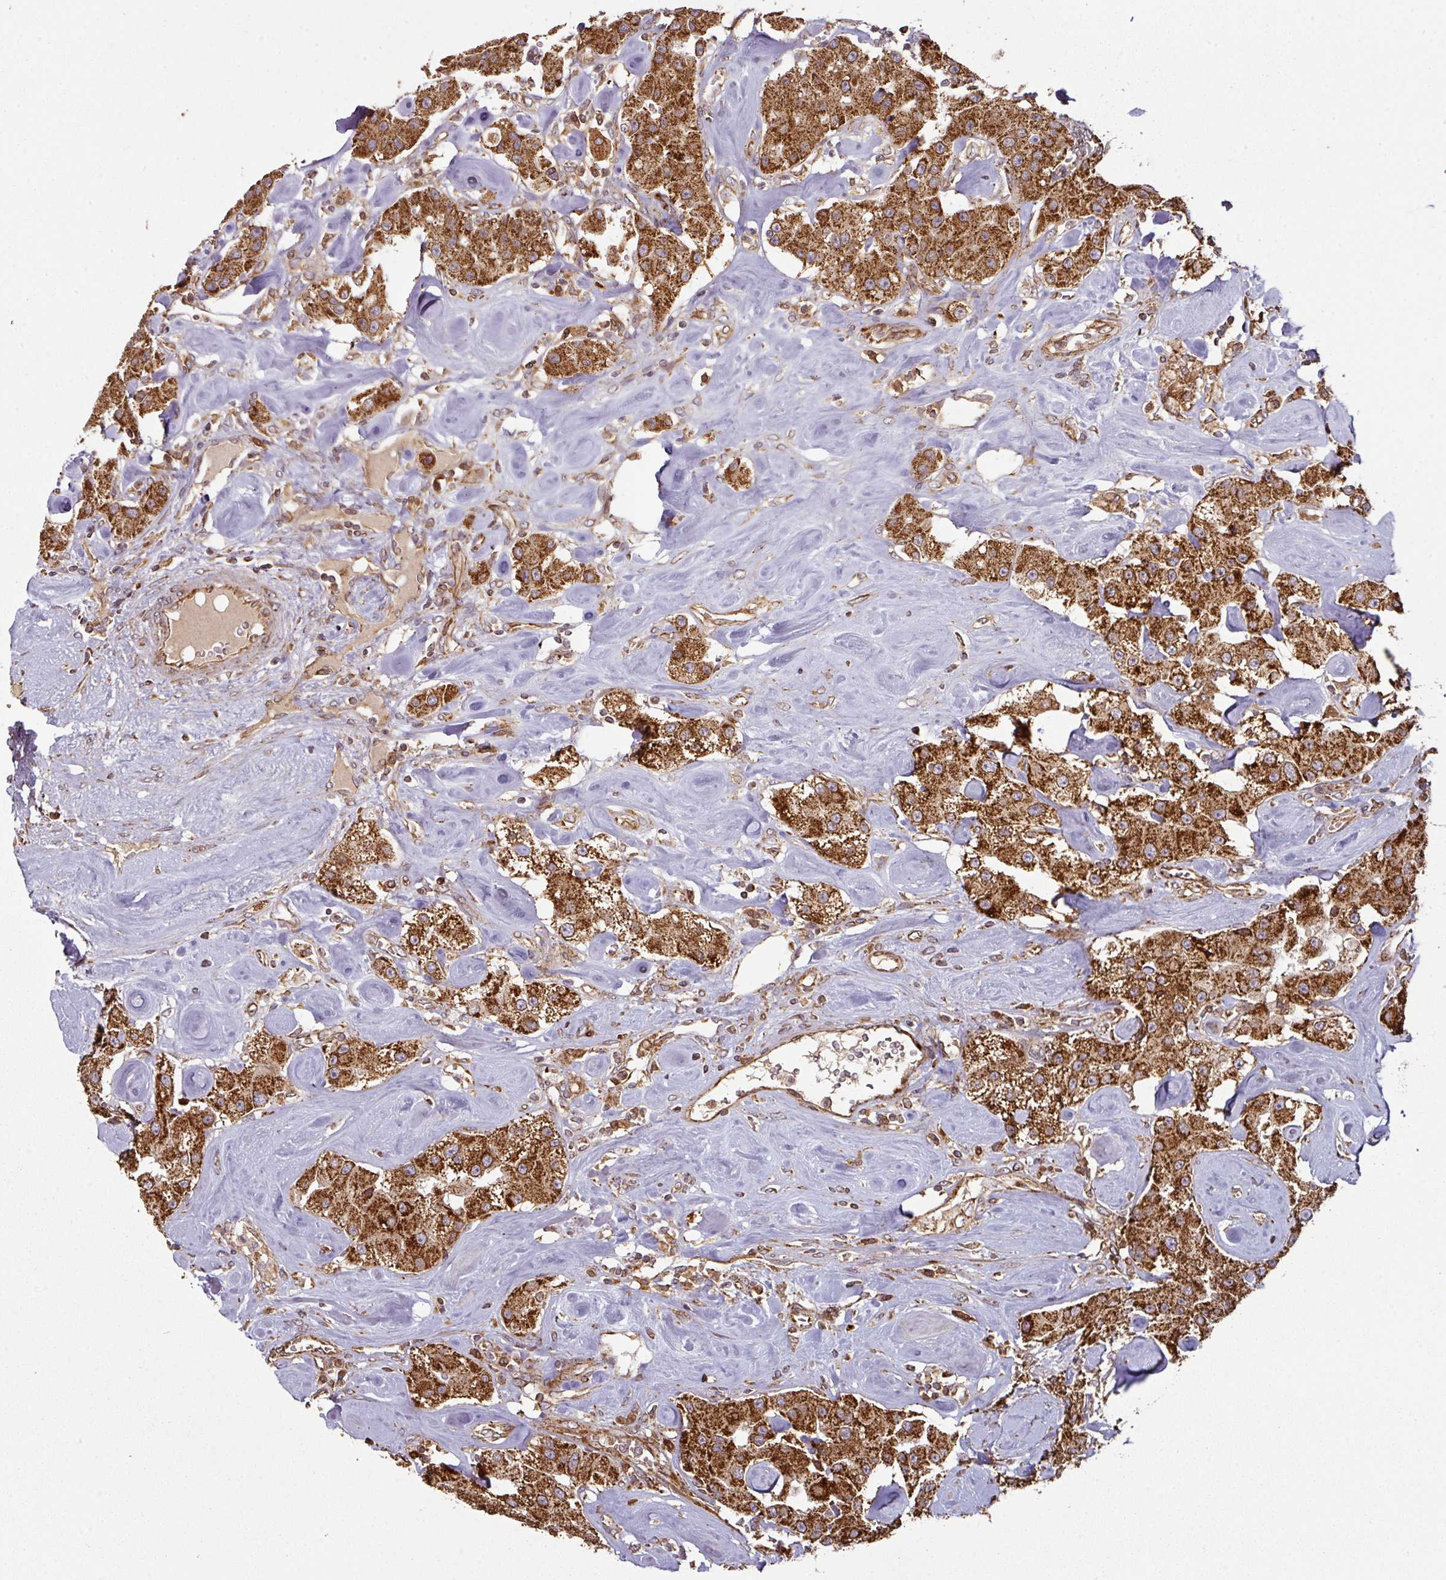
{"staining": {"intensity": "strong", "quantity": ">75%", "location": "cytoplasmic/membranous"}, "tissue": "carcinoid", "cell_type": "Tumor cells", "image_type": "cancer", "snomed": [{"axis": "morphology", "description": "Carcinoid, malignant, NOS"}, {"axis": "topography", "description": "Pancreas"}], "caption": "Human malignant carcinoid stained for a protein (brown) reveals strong cytoplasmic/membranous positive positivity in about >75% of tumor cells.", "gene": "TRAP1", "patient": {"sex": "male", "age": 41}}